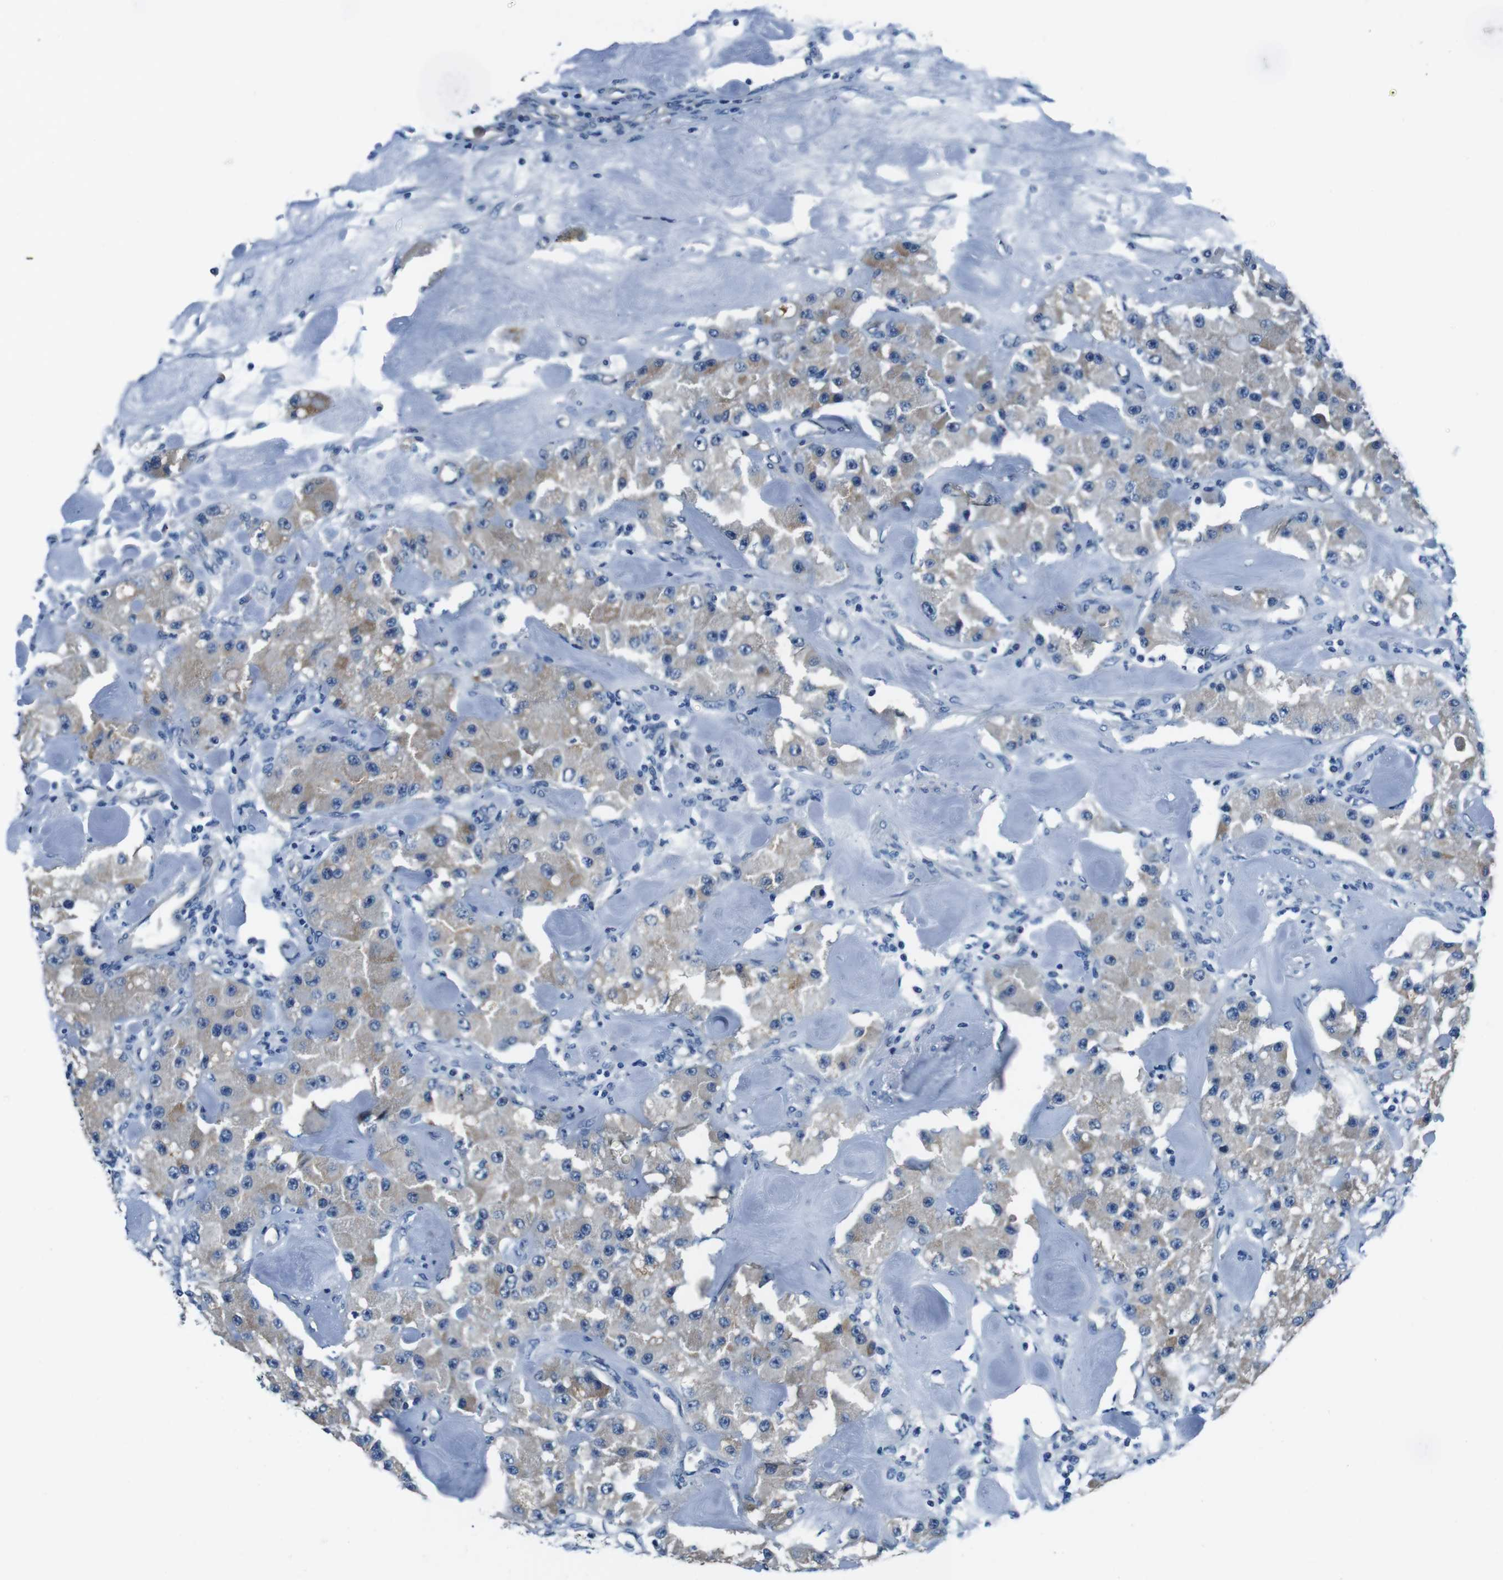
{"staining": {"intensity": "weak", "quantity": "25%-75%", "location": "cytoplasmic/membranous"}, "tissue": "carcinoid", "cell_type": "Tumor cells", "image_type": "cancer", "snomed": [{"axis": "morphology", "description": "Carcinoid, malignant, NOS"}, {"axis": "topography", "description": "Pancreas"}], "caption": "Protein analysis of carcinoid tissue exhibits weak cytoplasmic/membranous expression in about 25%-75% of tumor cells.", "gene": "CASQ1", "patient": {"sex": "male", "age": 41}}